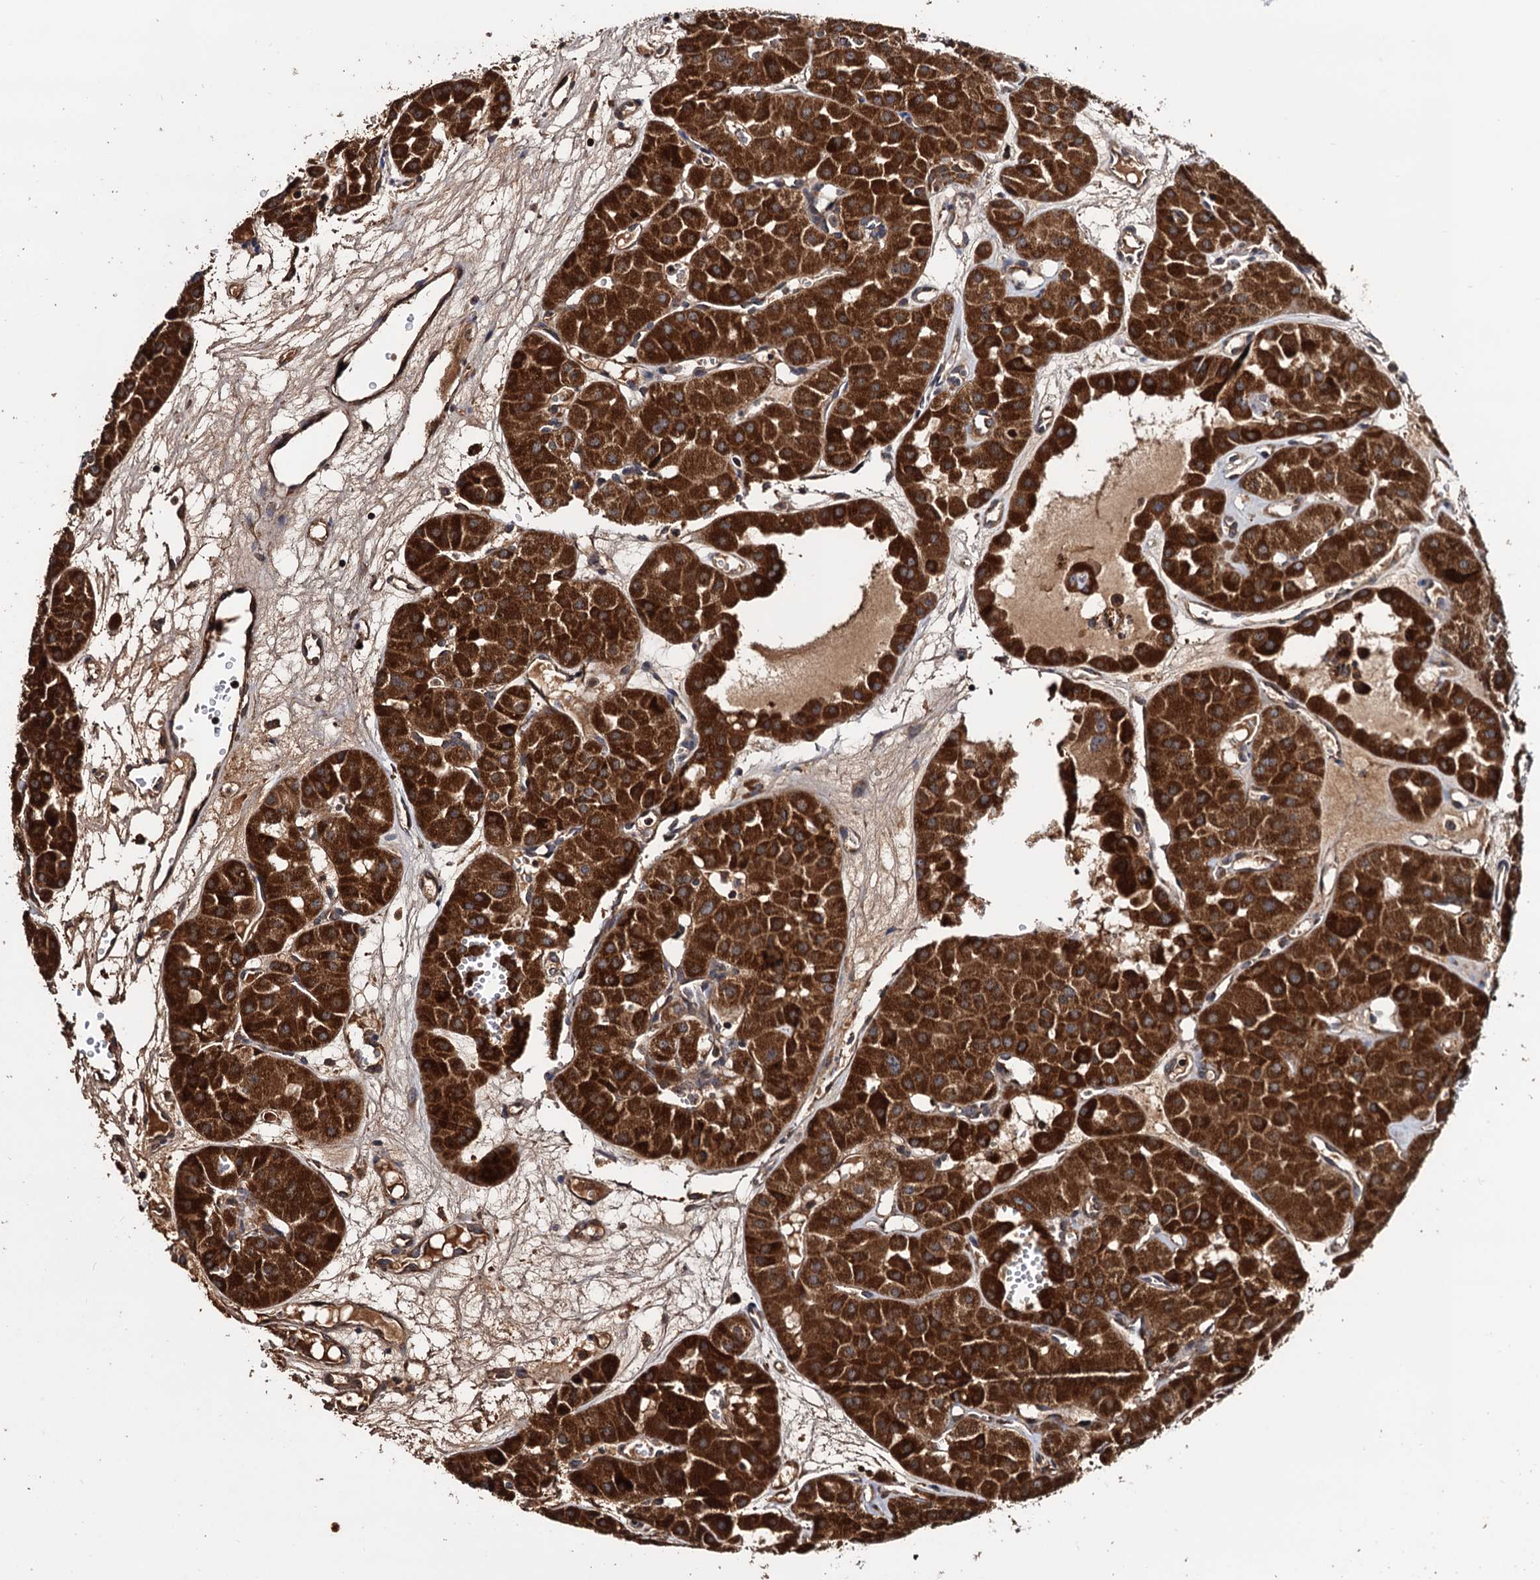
{"staining": {"intensity": "strong", "quantity": ">75%", "location": "cytoplasmic/membranous"}, "tissue": "renal cancer", "cell_type": "Tumor cells", "image_type": "cancer", "snomed": [{"axis": "morphology", "description": "Carcinoma, NOS"}, {"axis": "topography", "description": "Kidney"}], "caption": "A brown stain shows strong cytoplasmic/membranous staining of a protein in renal carcinoma tumor cells. The staining was performed using DAB, with brown indicating positive protein expression. Nuclei are stained blue with hematoxylin.", "gene": "MRPL42", "patient": {"sex": "female", "age": 75}}